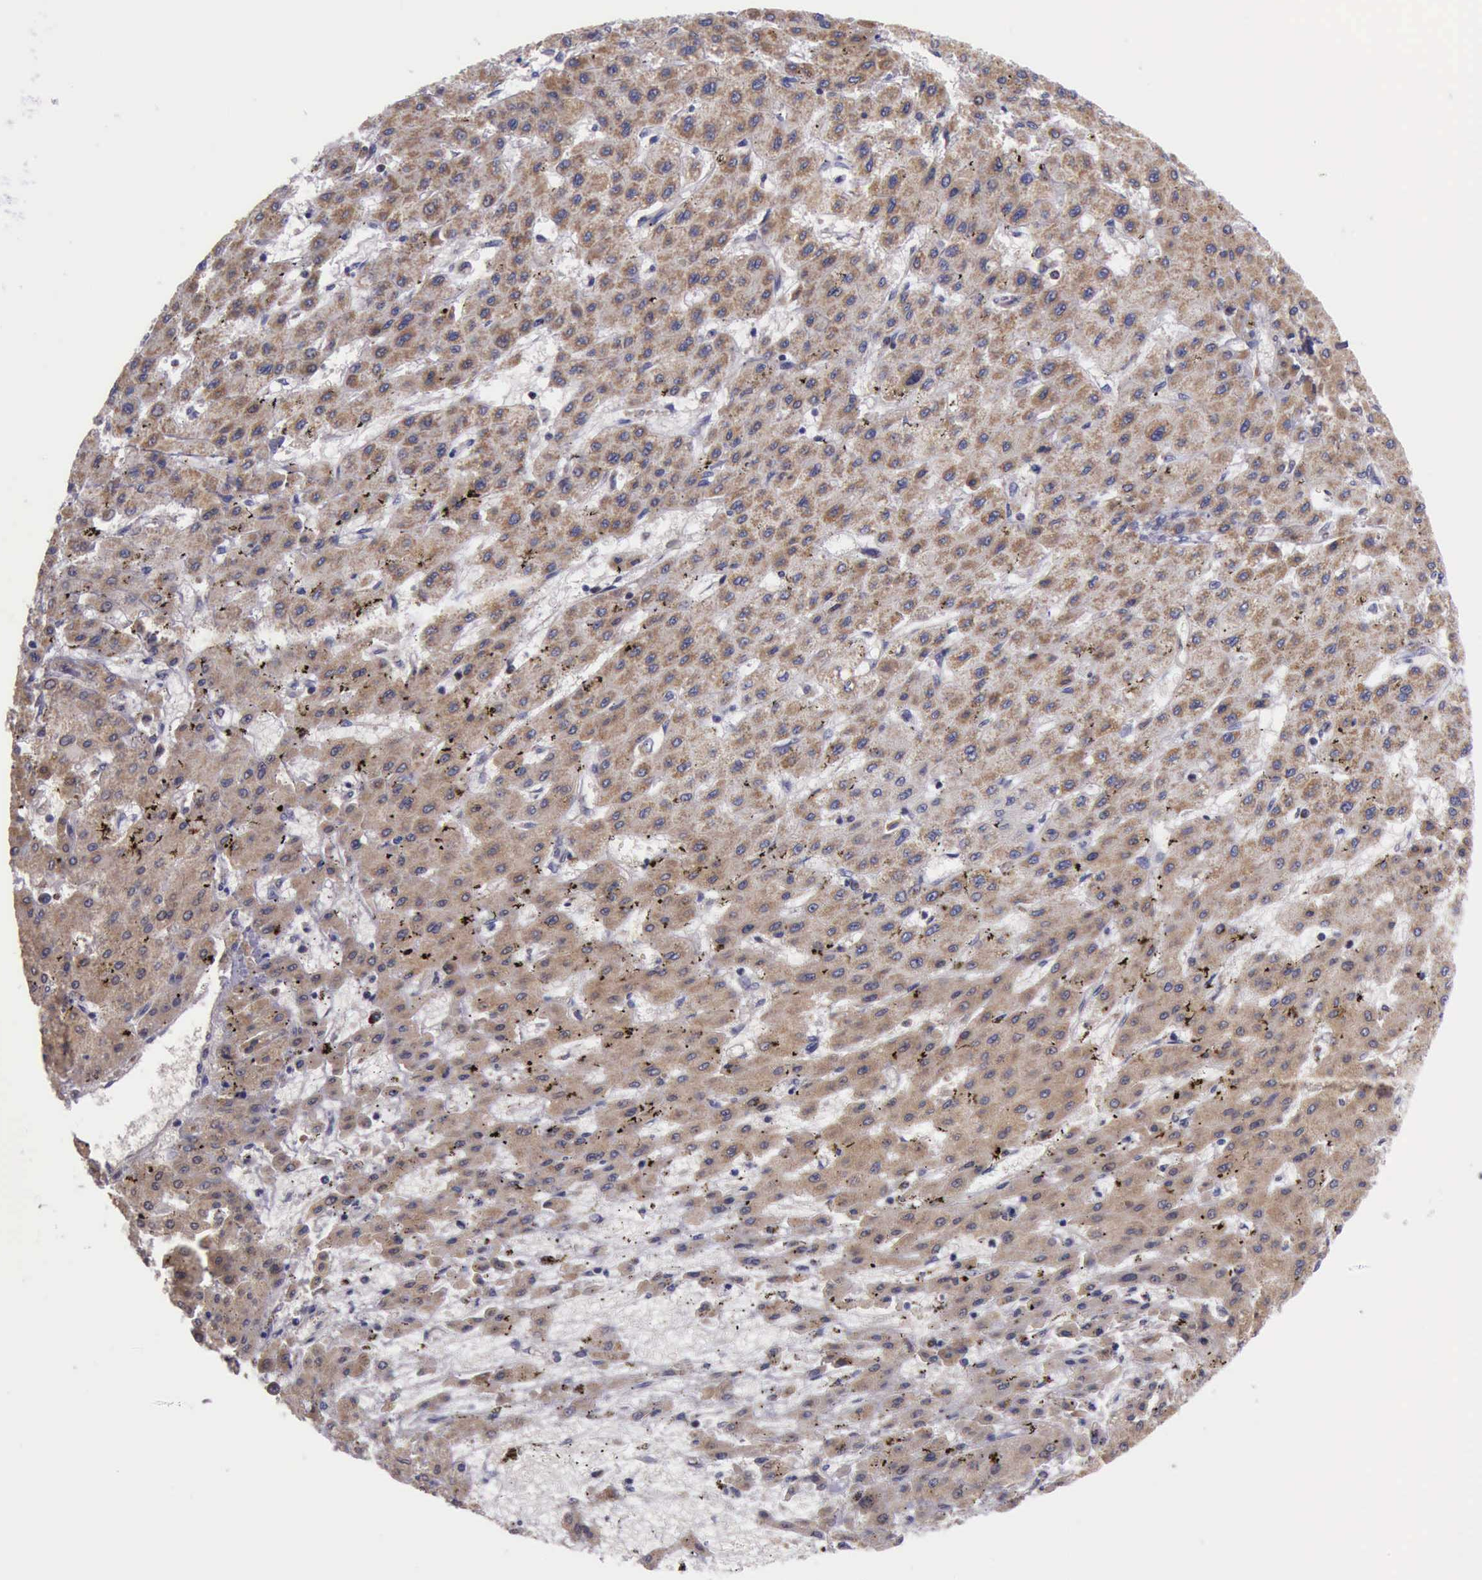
{"staining": {"intensity": "moderate", "quantity": ">75%", "location": "cytoplasmic/membranous"}, "tissue": "liver cancer", "cell_type": "Tumor cells", "image_type": "cancer", "snomed": [{"axis": "morphology", "description": "Carcinoma, Hepatocellular, NOS"}, {"axis": "topography", "description": "Liver"}], "caption": "Protein expression analysis of human liver hepatocellular carcinoma reveals moderate cytoplasmic/membranous staining in approximately >75% of tumor cells.", "gene": "TXN2", "patient": {"sex": "female", "age": 52}}